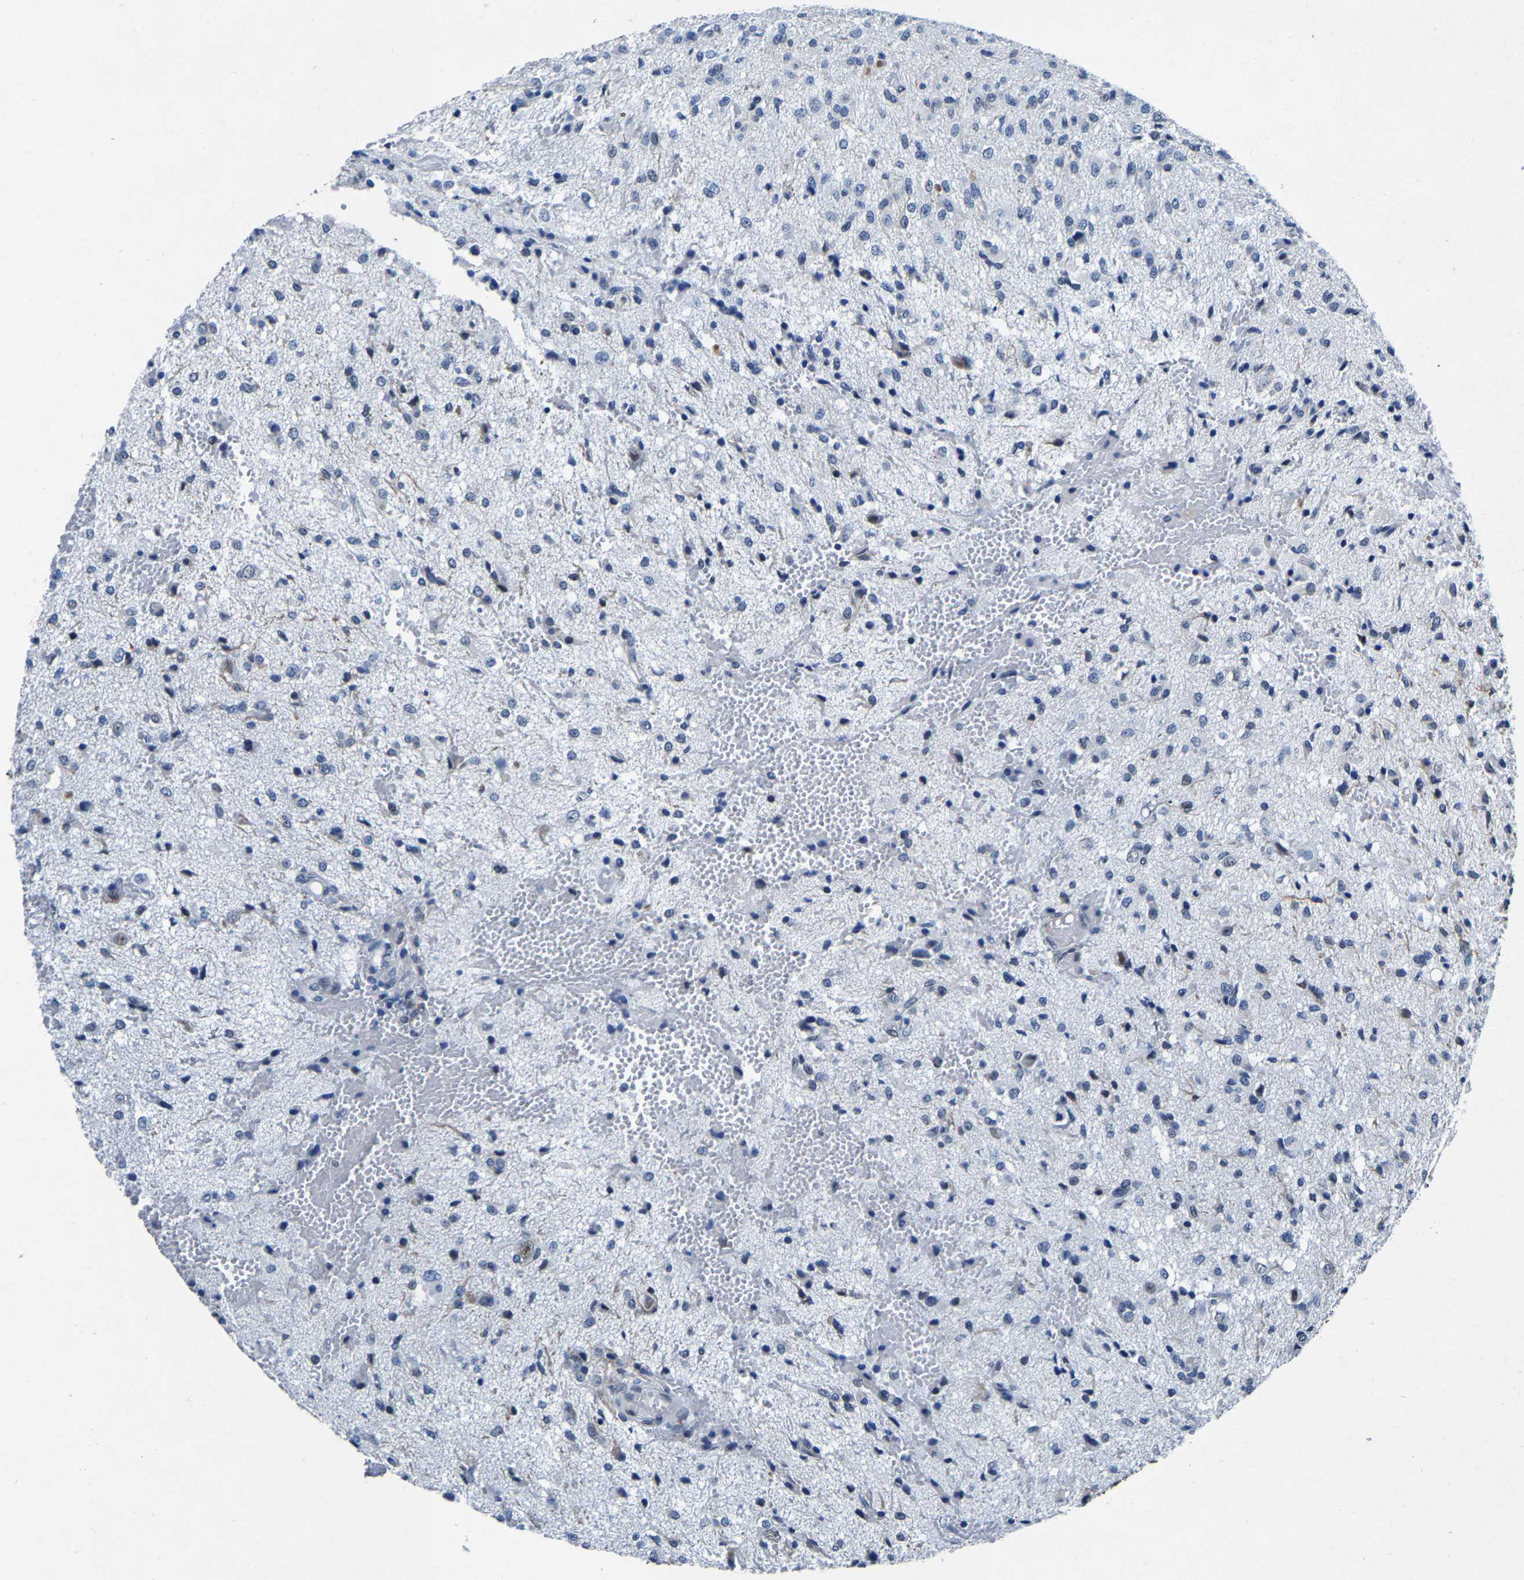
{"staining": {"intensity": "negative", "quantity": "none", "location": "none"}, "tissue": "glioma", "cell_type": "Tumor cells", "image_type": "cancer", "snomed": [{"axis": "morphology", "description": "Glioma, malignant, High grade"}, {"axis": "topography", "description": "Brain"}], "caption": "DAB immunohistochemical staining of malignant high-grade glioma displays no significant expression in tumor cells.", "gene": "UBN2", "patient": {"sex": "female", "age": 59}}